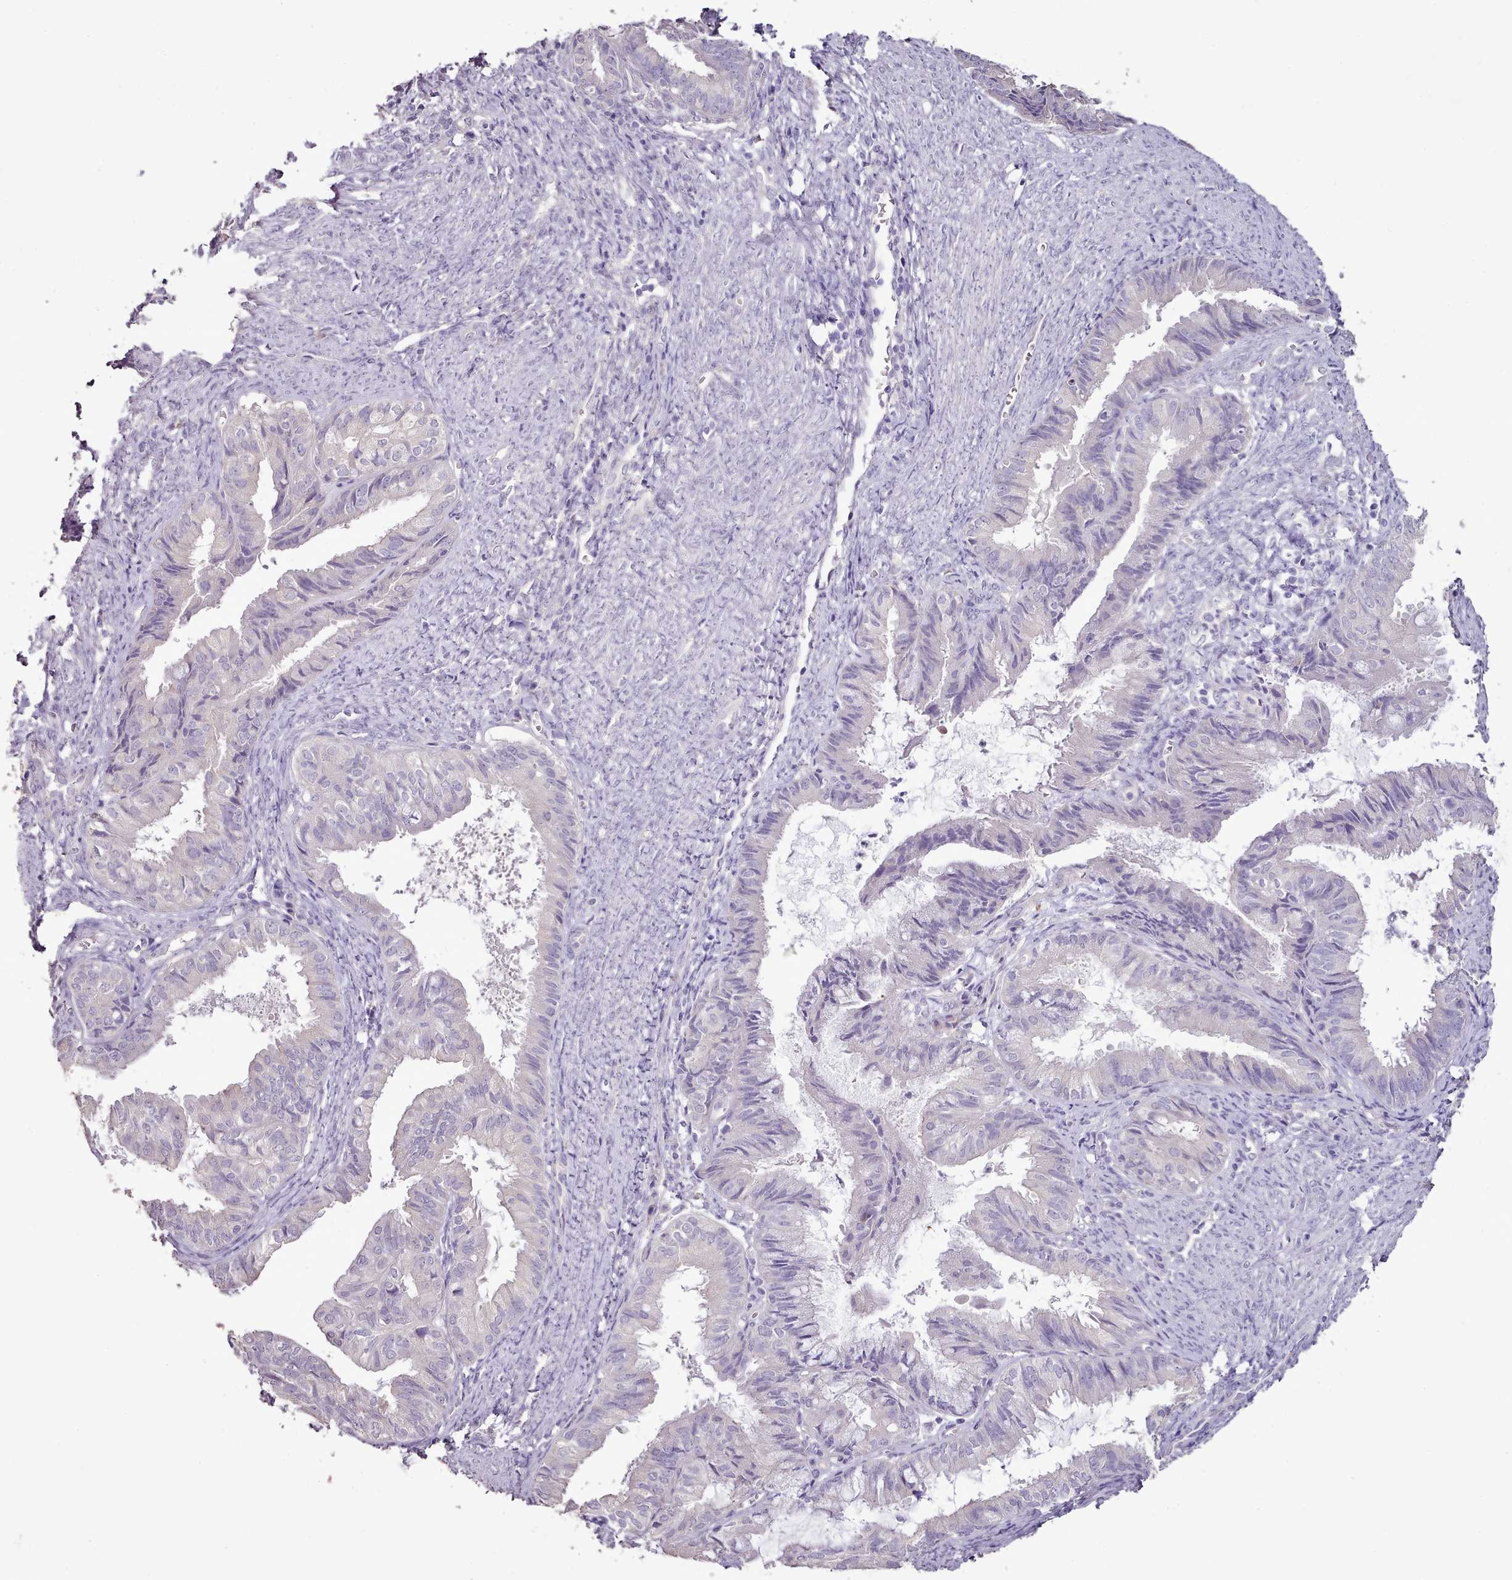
{"staining": {"intensity": "negative", "quantity": "none", "location": "none"}, "tissue": "endometrial cancer", "cell_type": "Tumor cells", "image_type": "cancer", "snomed": [{"axis": "morphology", "description": "Adenocarcinoma, NOS"}, {"axis": "topography", "description": "Endometrium"}], "caption": "This is an IHC photomicrograph of human endometrial adenocarcinoma. There is no staining in tumor cells.", "gene": "BLOC1S2", "patient": {"sex": "female", "age": 86}}